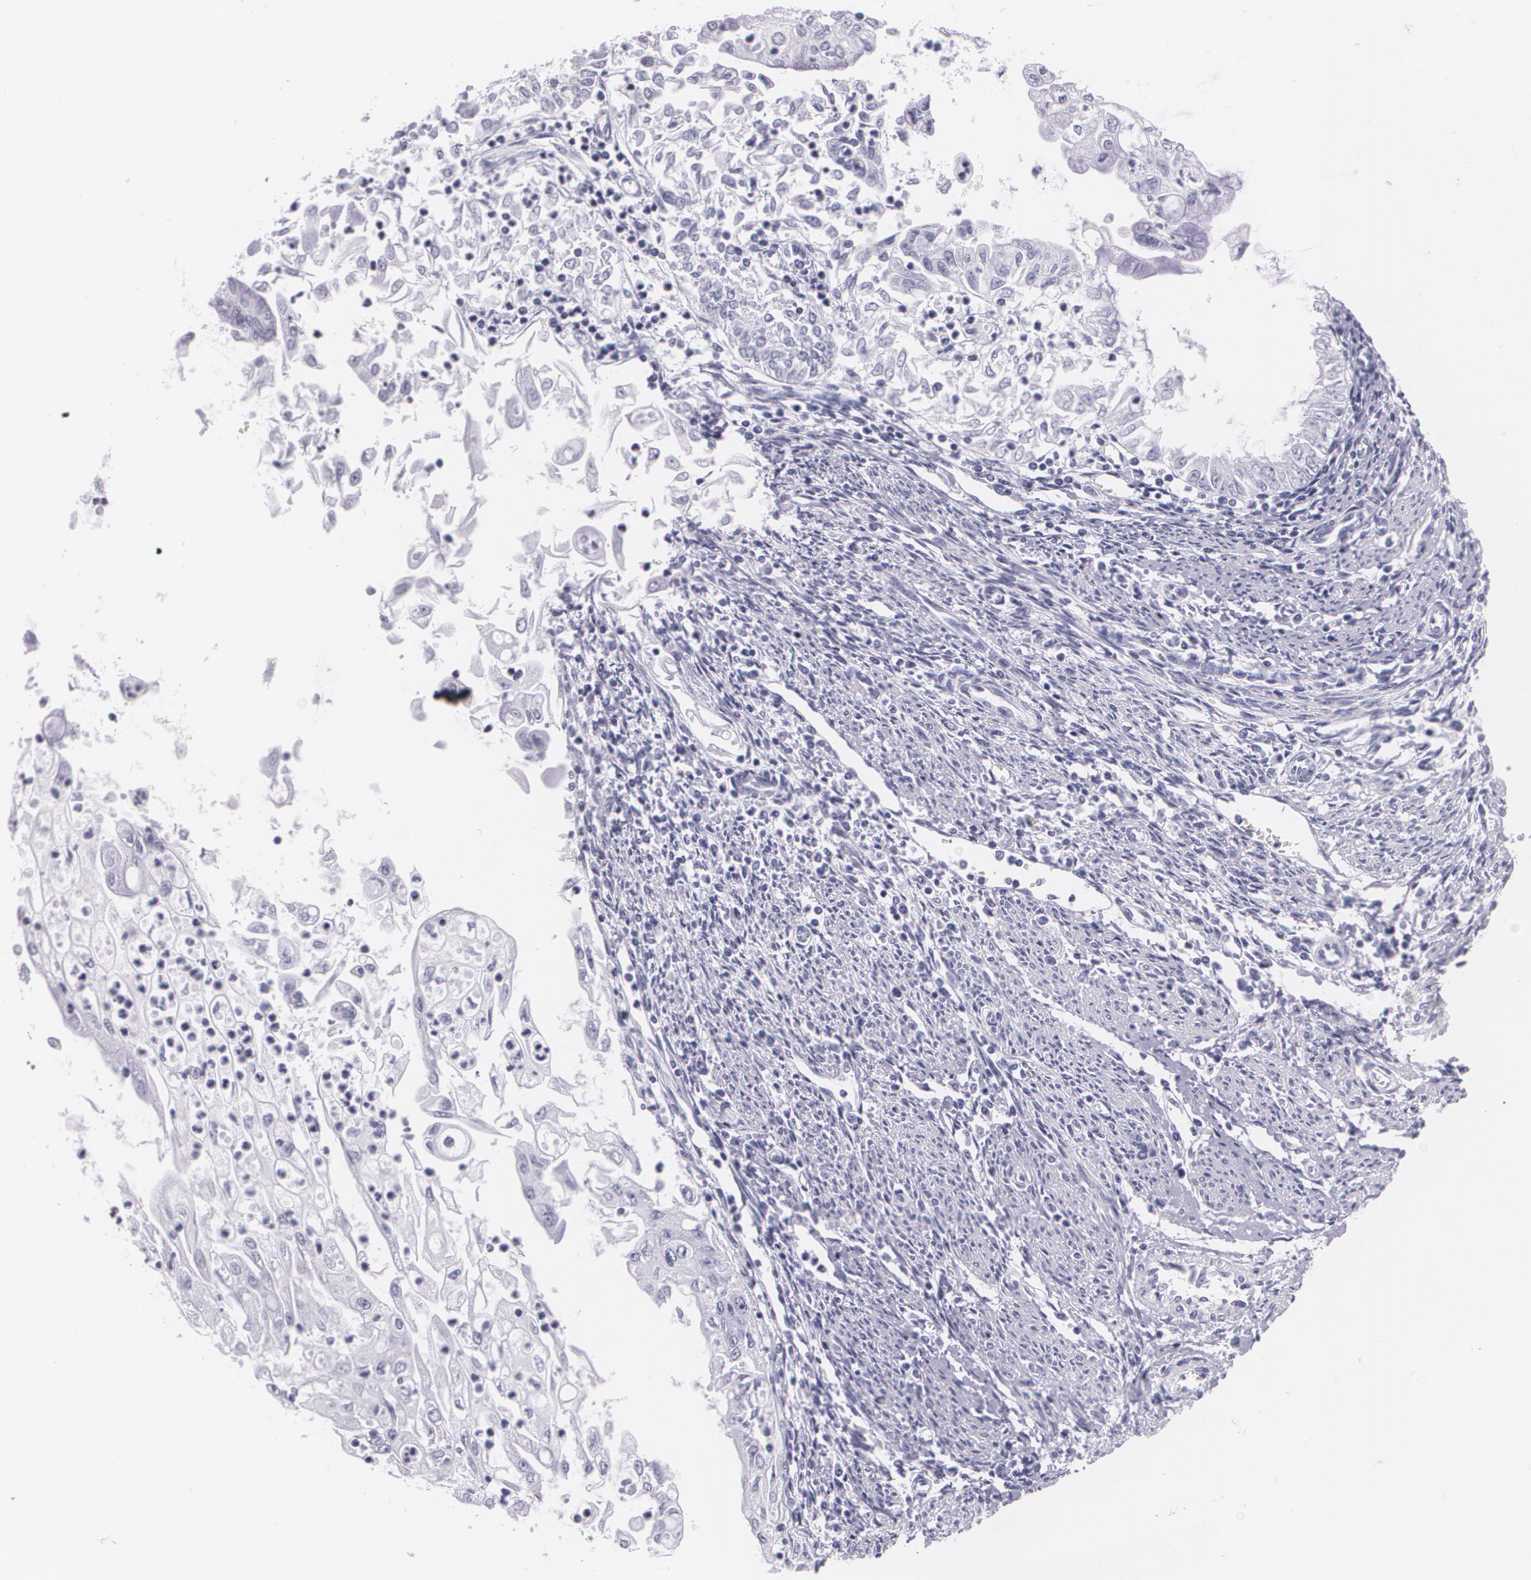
{"staining": {"intensity": "negative", "quantity": "none", "location": "none"}, "tissue": "endometrial cancer", "cell_type": "Tumor cells", "image_type": "cancer", "snomed": [{"axis": "morphology", "description": "Adenocarcinoma, NOS"}, {"axis": "topography", "description": "Endometrium"}], "caption": "Protein analysis of endometrial cancer (adenocarcinoma) displays no significant expression in tumor cells.", "gene": "DLG4", "patient": {"sex": "female", "age": 75}}